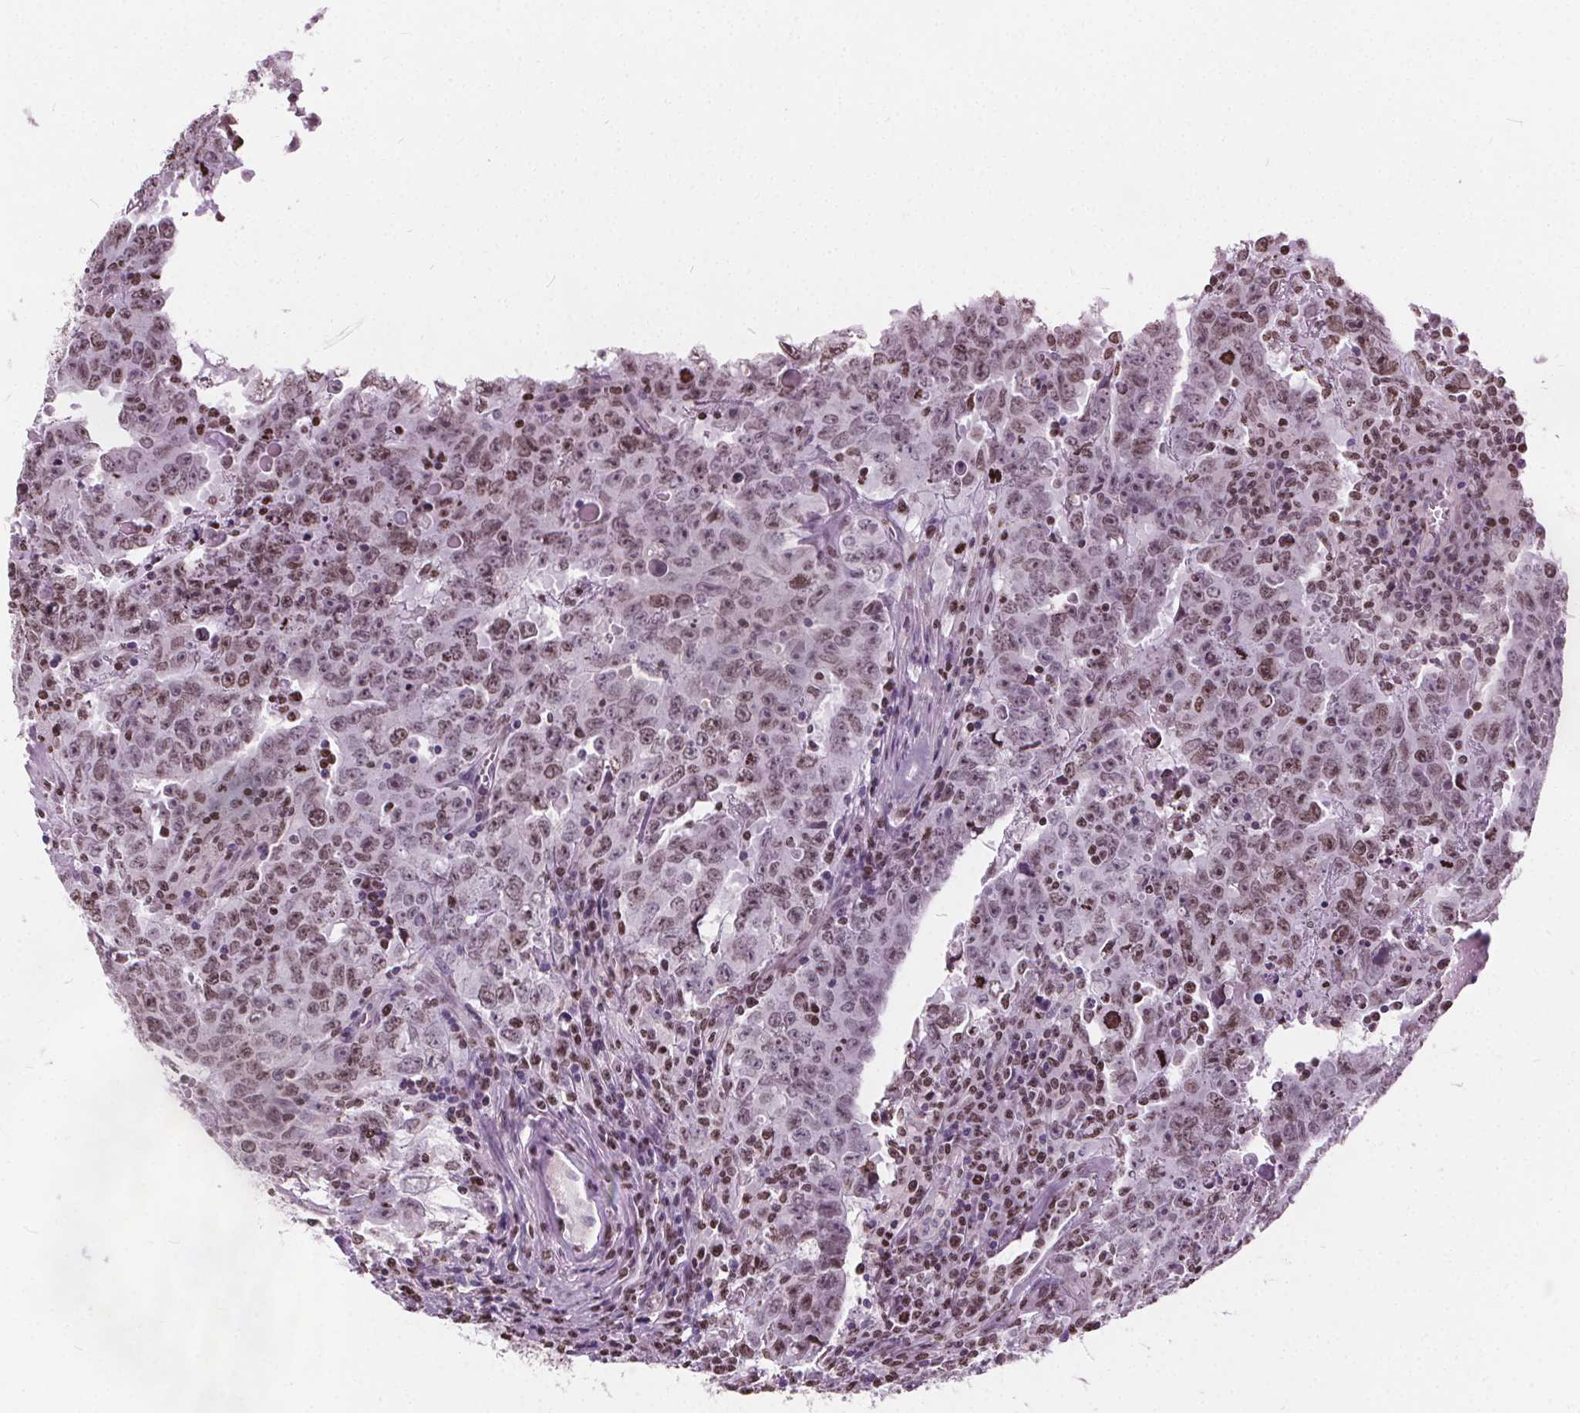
{"staining": {"intensity": "moderate", "quantity": ">75%", "location": "nuclear"}, "tissue": "testis cancer", "cell_type": "Tumor cells", "image_type": "cancer", "snomed": [{"axis": "morphology", "description": "Carcinoma, Embryonal, NOS"}, {"axis": "topography", "description": "Testis"}], "caption": "A brown stain shows moderate nuclear positivity of a protein in testis cancer (embryonal carcinoma) tumor cells.", "gene": "ISLR2", "patient": {"sex": "male", "age": 22}}